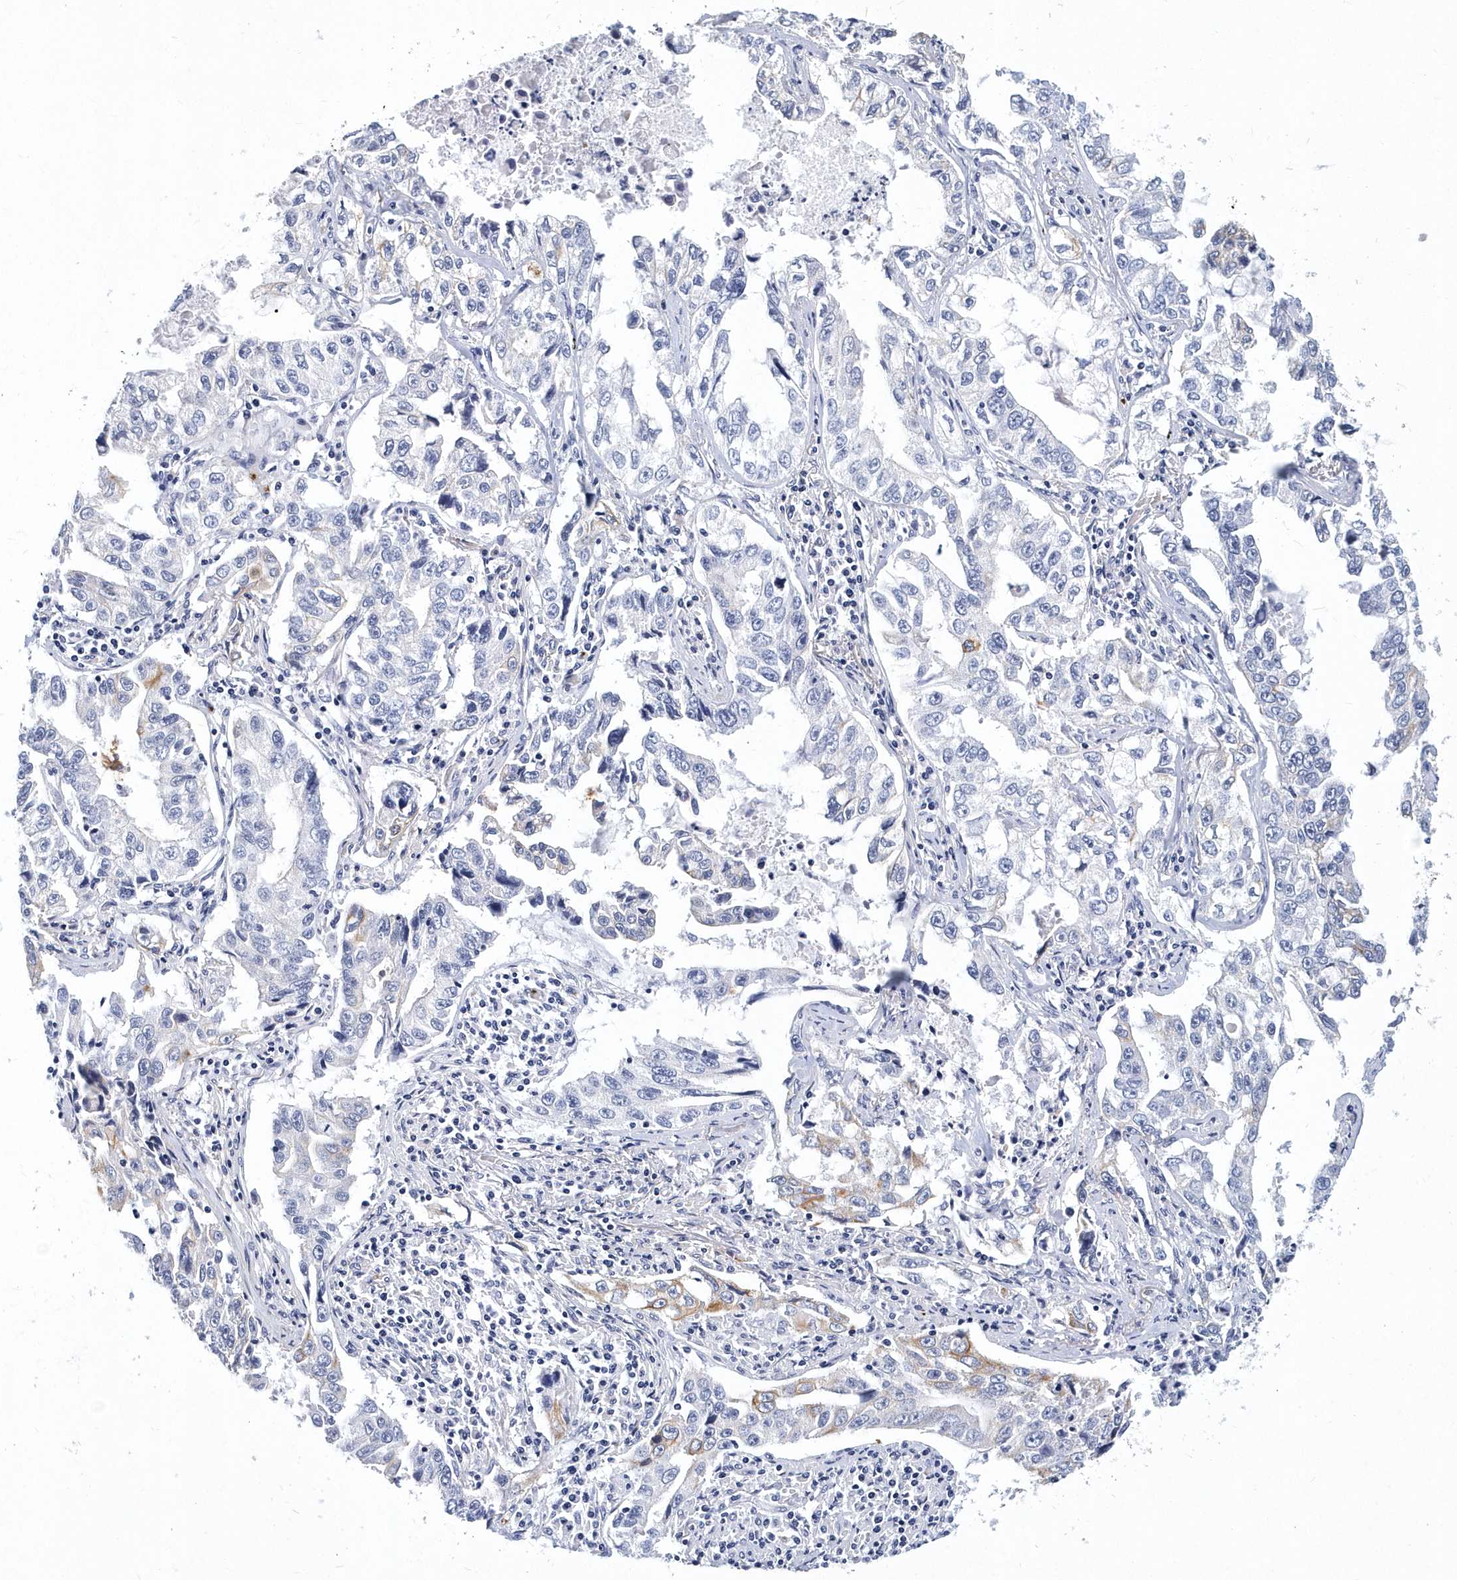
{"staining": {"intensity": "weak", "quantity": "<25%", "location": "cytoplasmic/membranous"}, "tissue": "lung cancer", "cell_type": "Tumor cells", "image_type": "cancer", "snomed": [{"axis": "morphology", "description": "Adenocarcinoma, NOS"}, {"axis": "topography", "description": "Lung"}], "caption": "The IHC photomicrograph has no significant expression in tumor cells of lung adenocarcinoma tissue. Brightfield microscopy of immunohistochemistry (IHC) stained with DAB (3,3'-diaminobenzidine) (brown) and hematoxylin (blue), captured at high magnification.", "gene": "ITGA2B", "patient": {"sex": "female", "age": 51}}